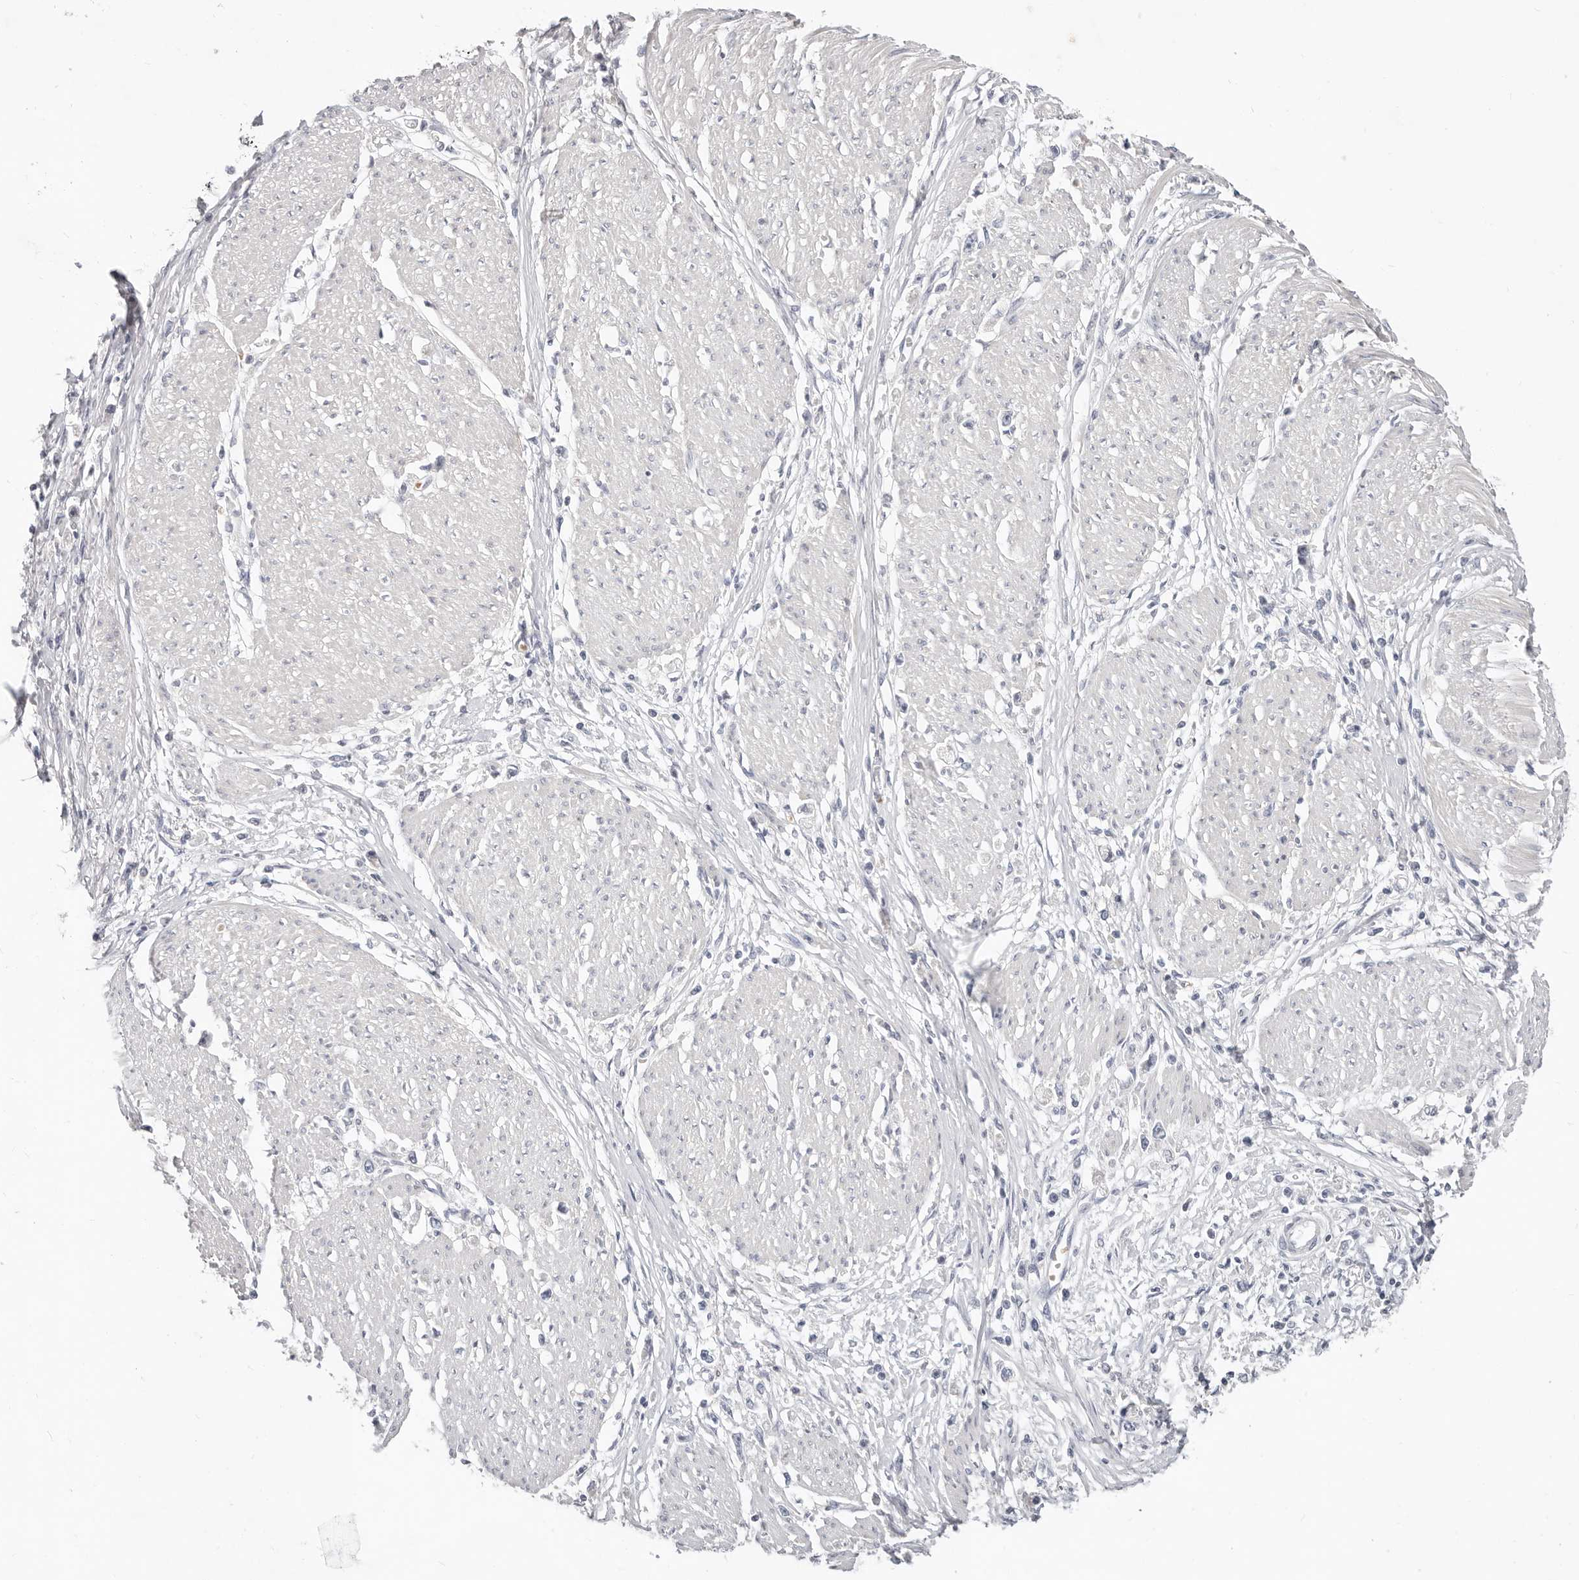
{"staining": {"intensity": "negative", "quantity": "none", "location": "none"}, "tissue": "stomach cancer", "cell_type": "Tumor cells", "image_type": "cancer", "snomed": [{"axis": "morphology", "description": "Adenocarcinoma, NOS"}, {"axis": "topography", "description": "Stomach"}], "caption": "The immunohistochemistry histopathology image has no significant staining in tumor cells of adenocarcinoma (stomach) tissue.", "gene": "TMEM63B", "patient": {"sex": "female", "age": 59}}